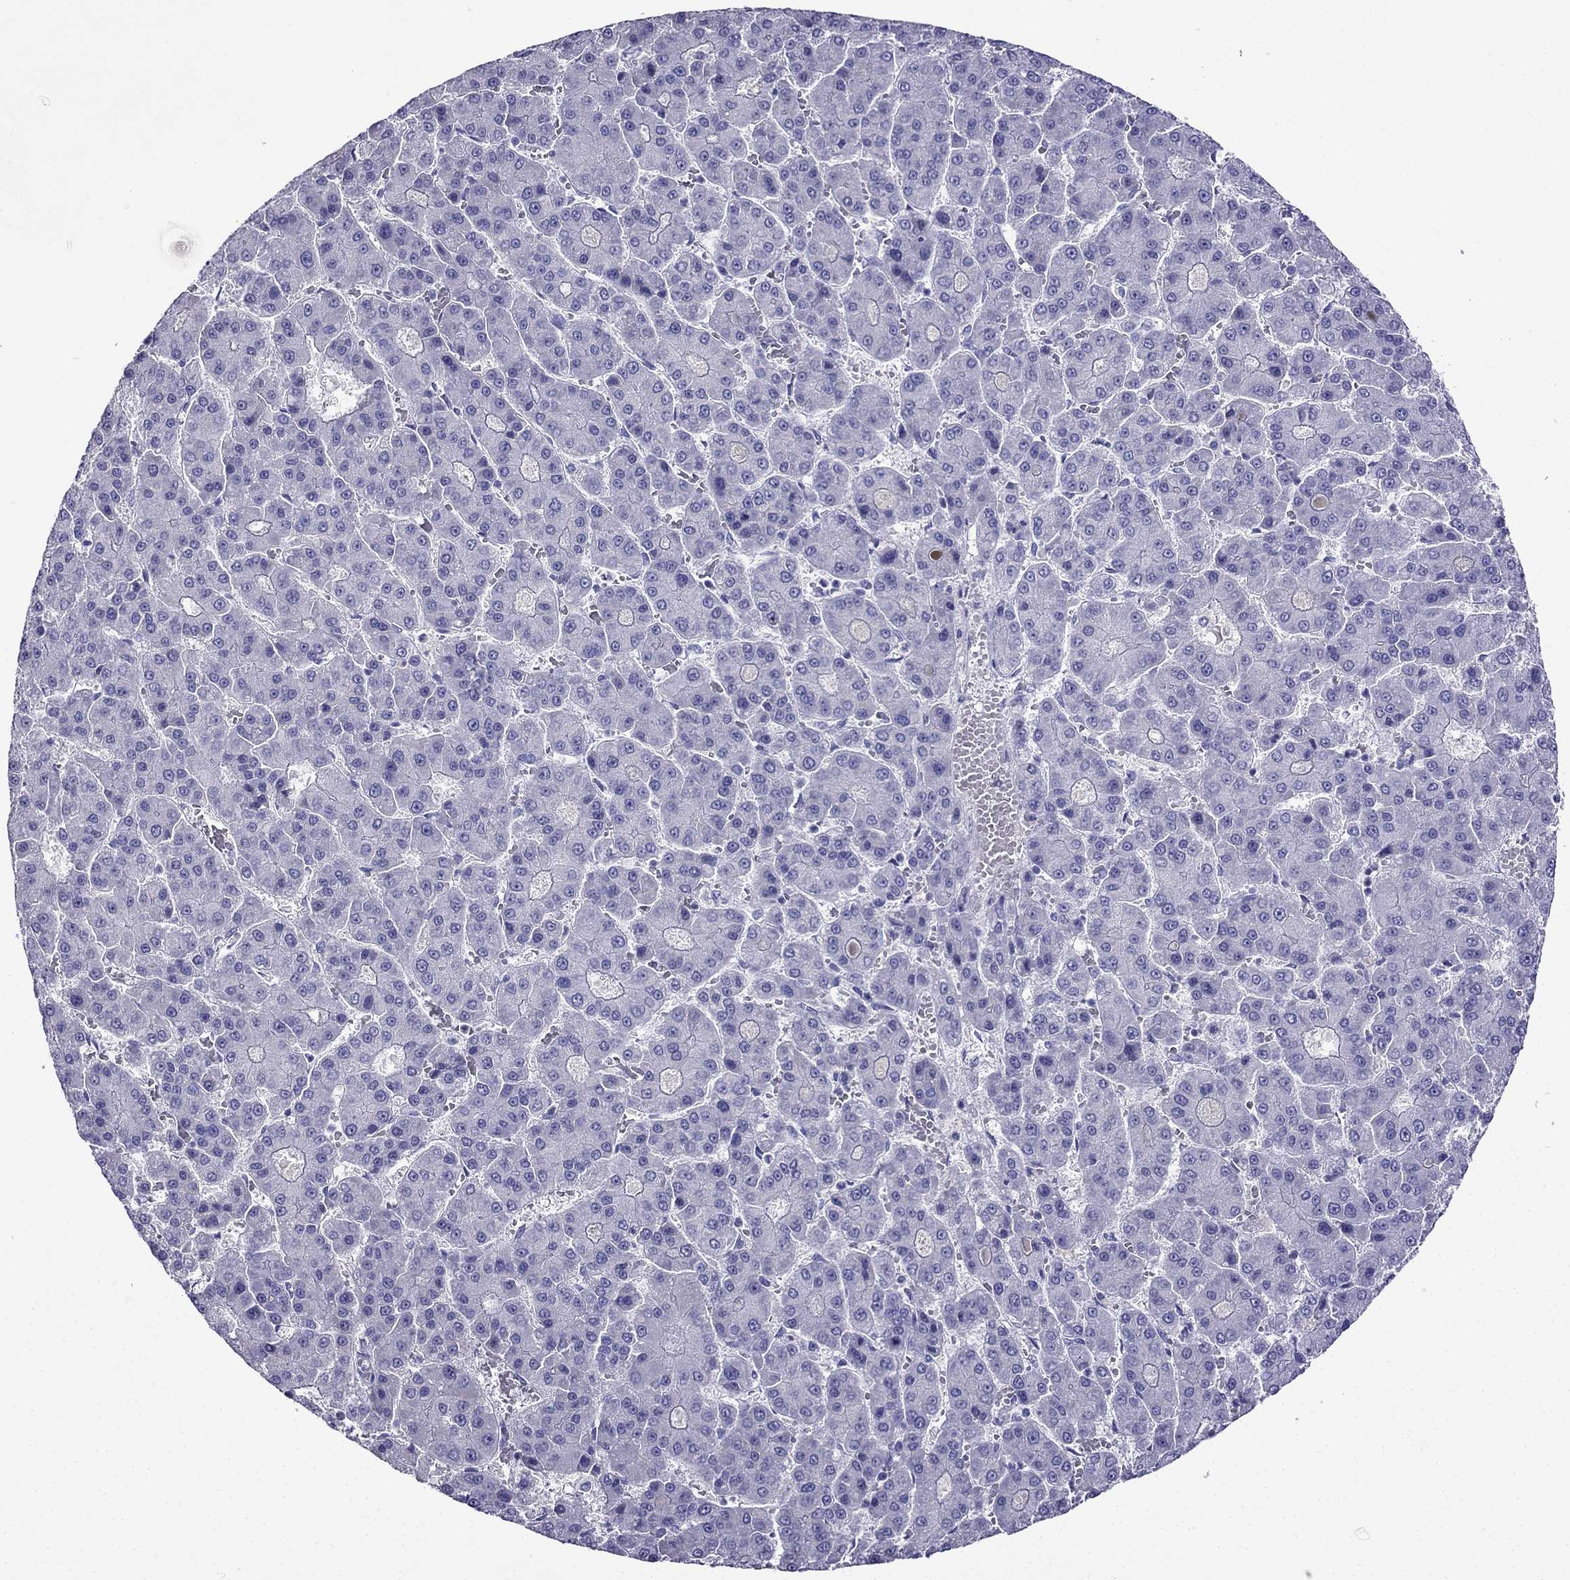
{"staining": {"intensity": "negative", "quantity": "none", "location": "none"}, "tissue": "liver cancer", "cell_type": "Tumor cells", "image_type": "cancer", "snomed": [{"axis": "morphology", "description": "Carcinoma, Hepatocellular, NOS"}, {"axis": "topography", "description": "Liver"}], "caption": "There is no significant staining in tumor cells of hepatocellular carcinoma (liver).", "gene": "PATE1", "patient": {"sex": "male", "age": 70}}